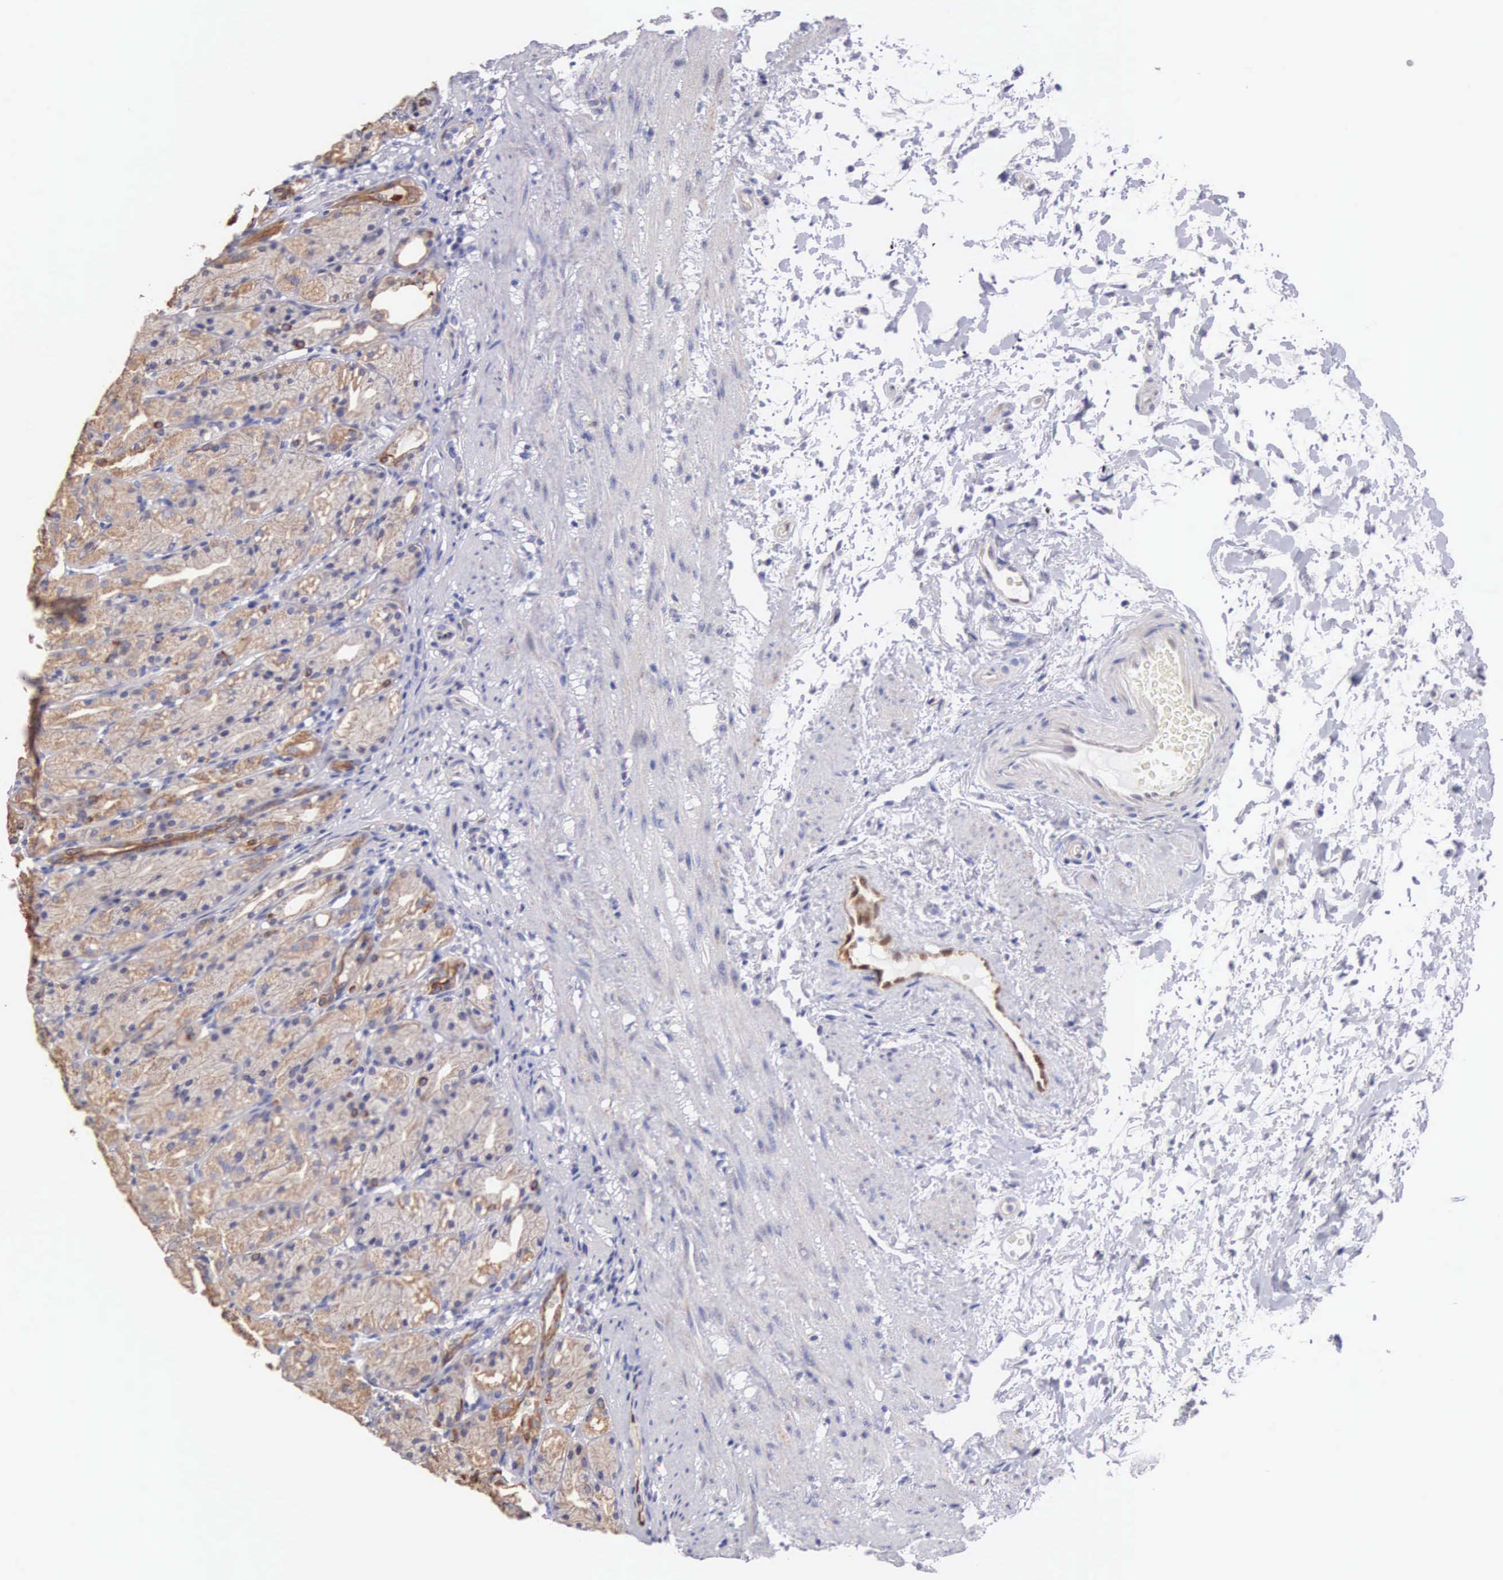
{"staining": {"intensity": "moderate", "quantity": ">75%", "location": "cytoplasmic/membranous"}, "tissue": "stomach", "cell_type": "Glandular cells", "image_type": "normal", "snomed": [{"axis": "morphology", "description": "Normal tissue, NOS"}, {"axis": "topography", "description": "Stomach, upper"}], "caption": "IHC staining of normal stomach, which reveals medium levels of moderate cytoplasmic/membranous expression in approximately >75% of glandular cells indicating moderate cytoplasmic/membranous protein positivity. The staining was performed using DAB (3,3'-diaminobenzidine) (brown) for protein detection and nuclei were counterstained in hematoxylin (blue).", "gene": "PIR", "patient": {"sex": "female", "age": 75}}